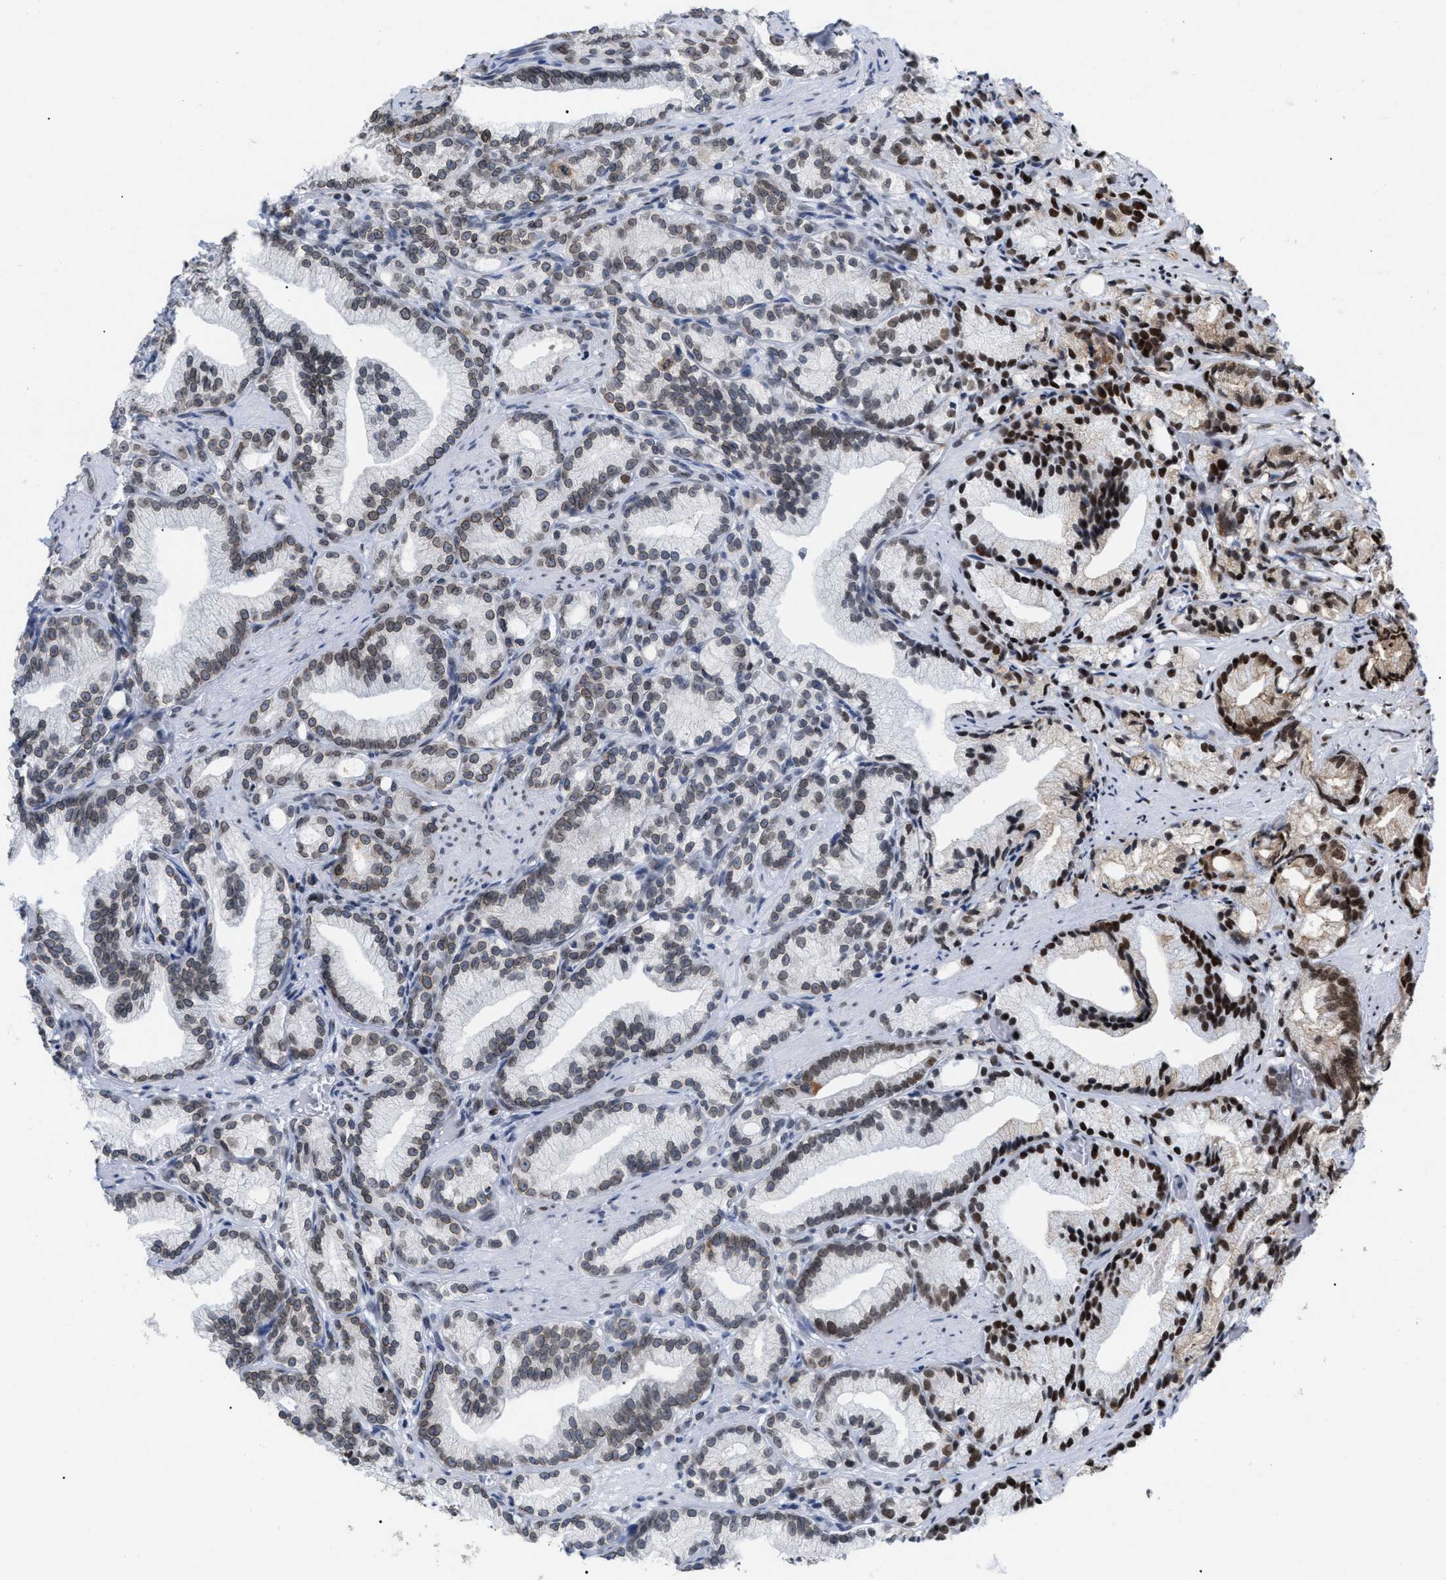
{"staining": {"intensity": "moderate", "quantity": ">75%", "location": "cytoplasmic/membranous,nuclear"}, "tissue": "prostate cancer", "cell_type": "Tumor cells", "image_type": "cancer", "snomed": [{"axis": "morphology", "description": "Adenocarcinoma, Low grade"}, {"axis": "topography", "description": "Prostate"}], "caption": "Immunohistochemistry (IHC) of human prostate cancer shows medium levels of moderate cytoplasmic/membranous and nuclear expression in about >75% of tumor cells.", "gene": "TPR", "patient": {"sex": "male", "age": 89}}